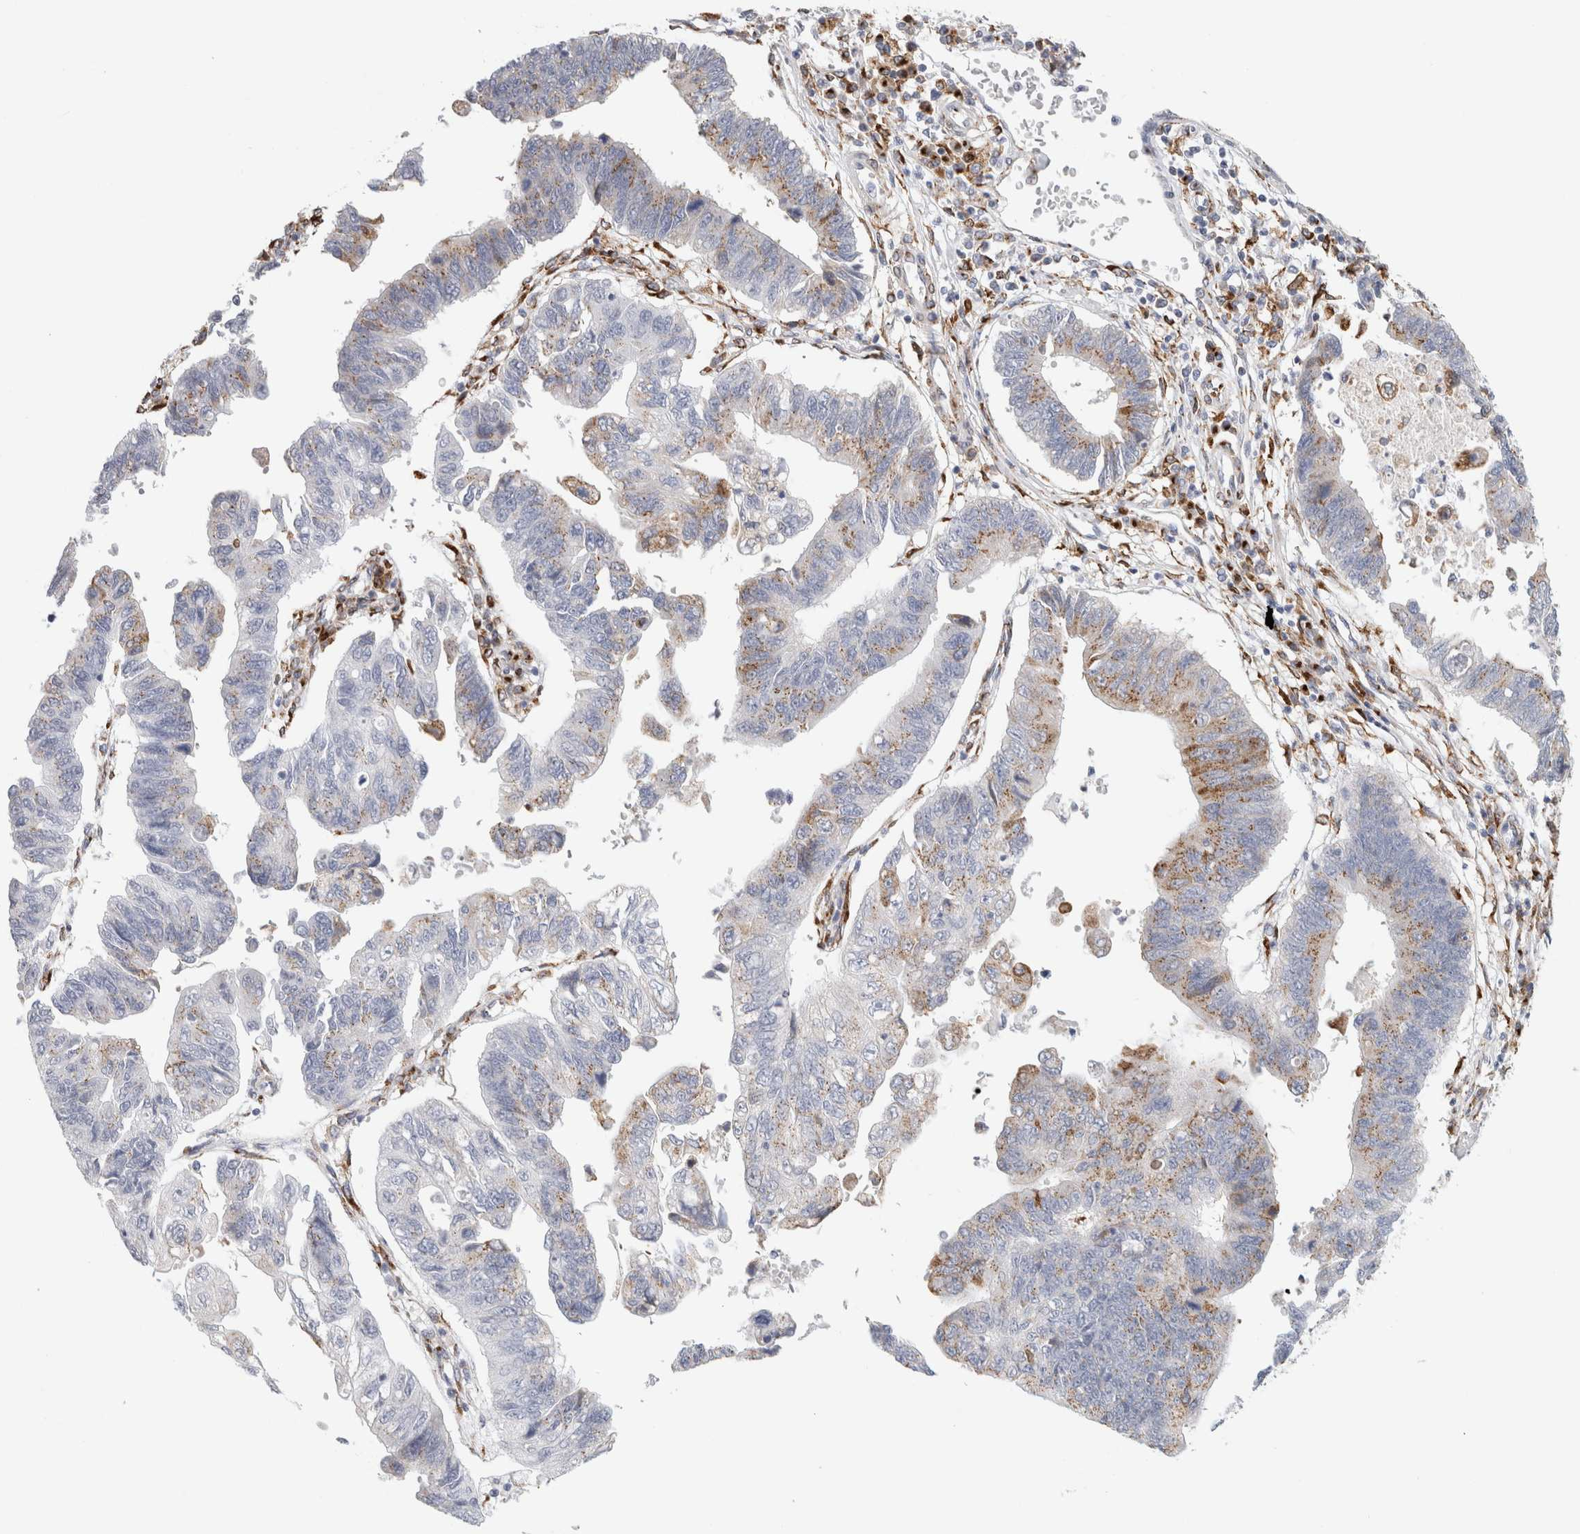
{"staining": {"intensity": "weak", "quantity": "25%-75%", "location": "cytoplasmic/membranous"}, "tissue": "stomach cancer", "cell_type": "Tumor cells", "image_type": "cancer", "snomed": [{"axis": "morphology", "description": "Adenocarcinoma, NOS"}, {"axis": "topography", "description": "Stomach"}], "caption": "Human stomach adenocarcinoma stained with a brown dye demonstrates weak cytoplasmic/membranous positive positivity in approximately 25%-75% of tumor cells.", "gene": "MCFD2", "patient": {"sex": "male", "age": 59}}